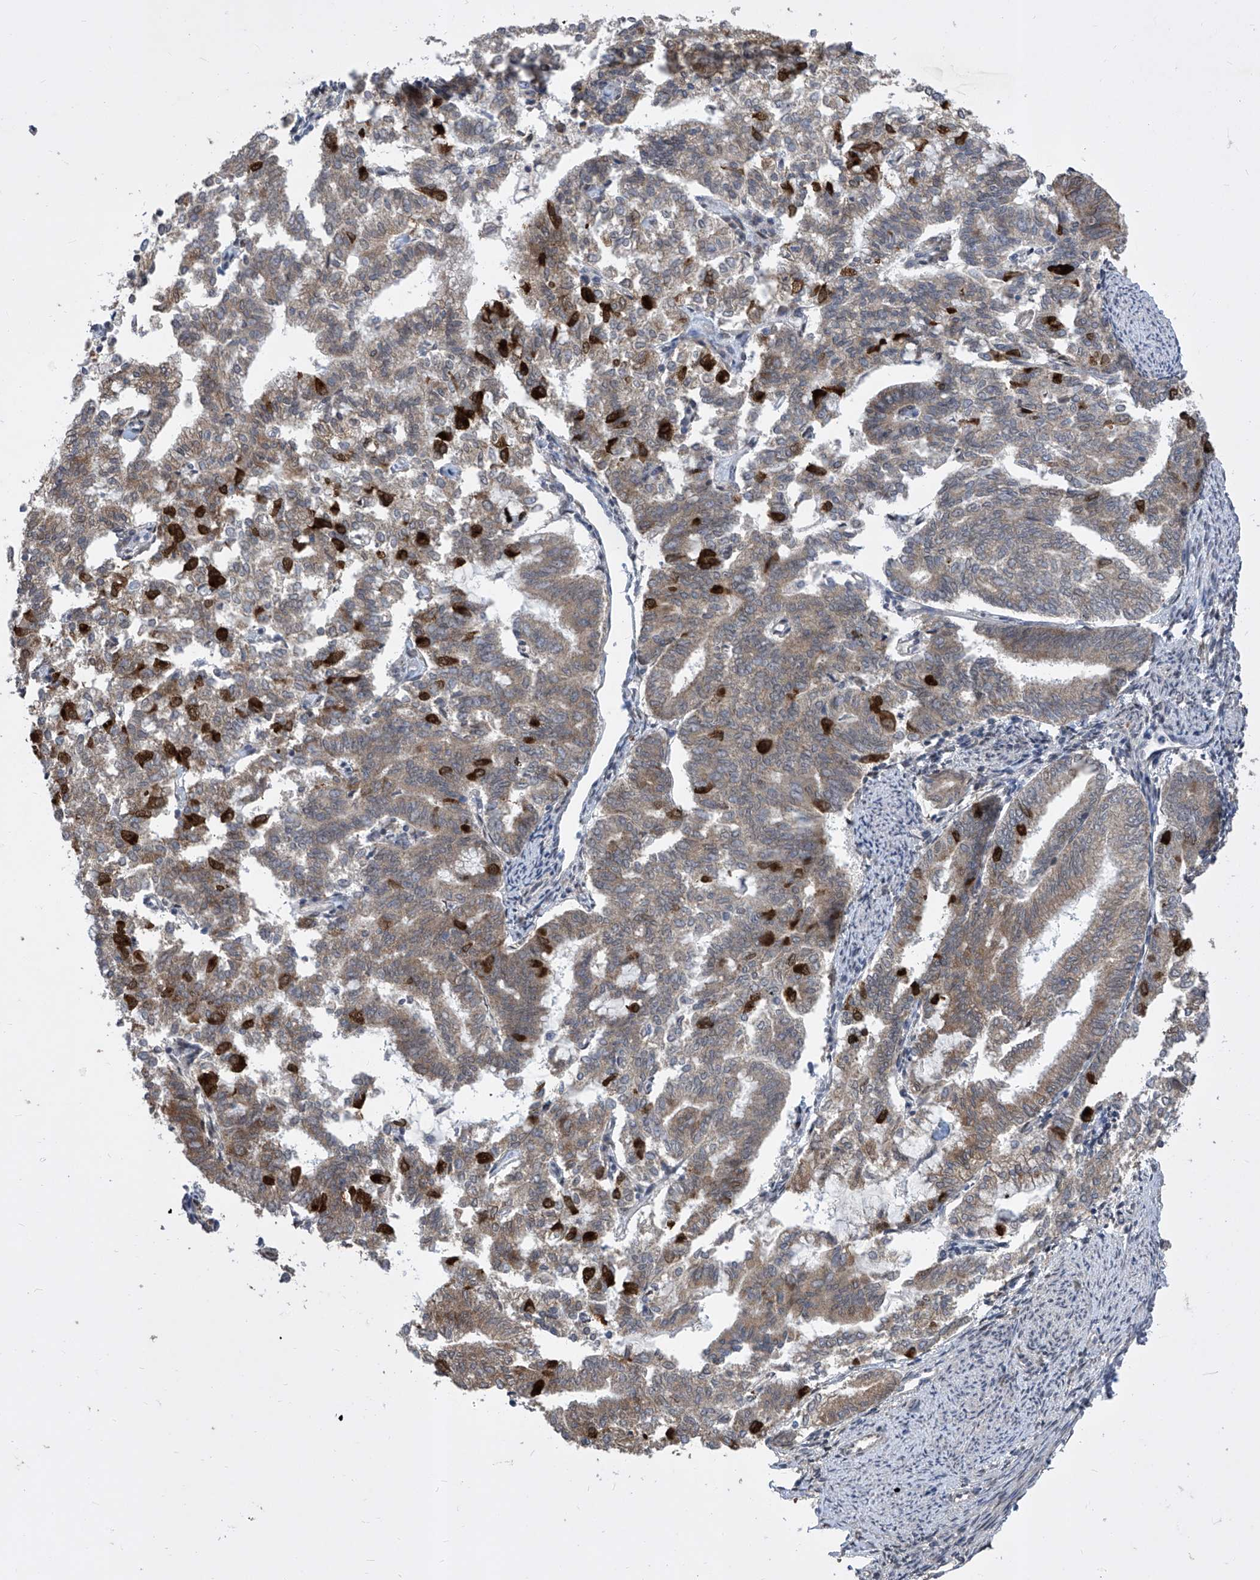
{"staining": {"intensity": "strong", "quantity": "<25%", "location": "cytoplasmic/membranous,nuclear"}, "tissue": "endometrial cancer", "cell_type": "Tumor cells", "image_type": "cancer", "snomed": [{"axis": "morphology", "description": "Adenocarcinoma, NOS"}, {"axis": "topography", "description": "Endometrium"}], "caption": "High-power microscopy captured an immunohistochemistry (IHC) image of endometrial cancer (adenocarcinoma), revealing strong cytoplasmic/membranous and nuclear staining in about <25% of tumor cells.", "gene": "CETN2", "patient": {"sex": "female", "age": 79}}